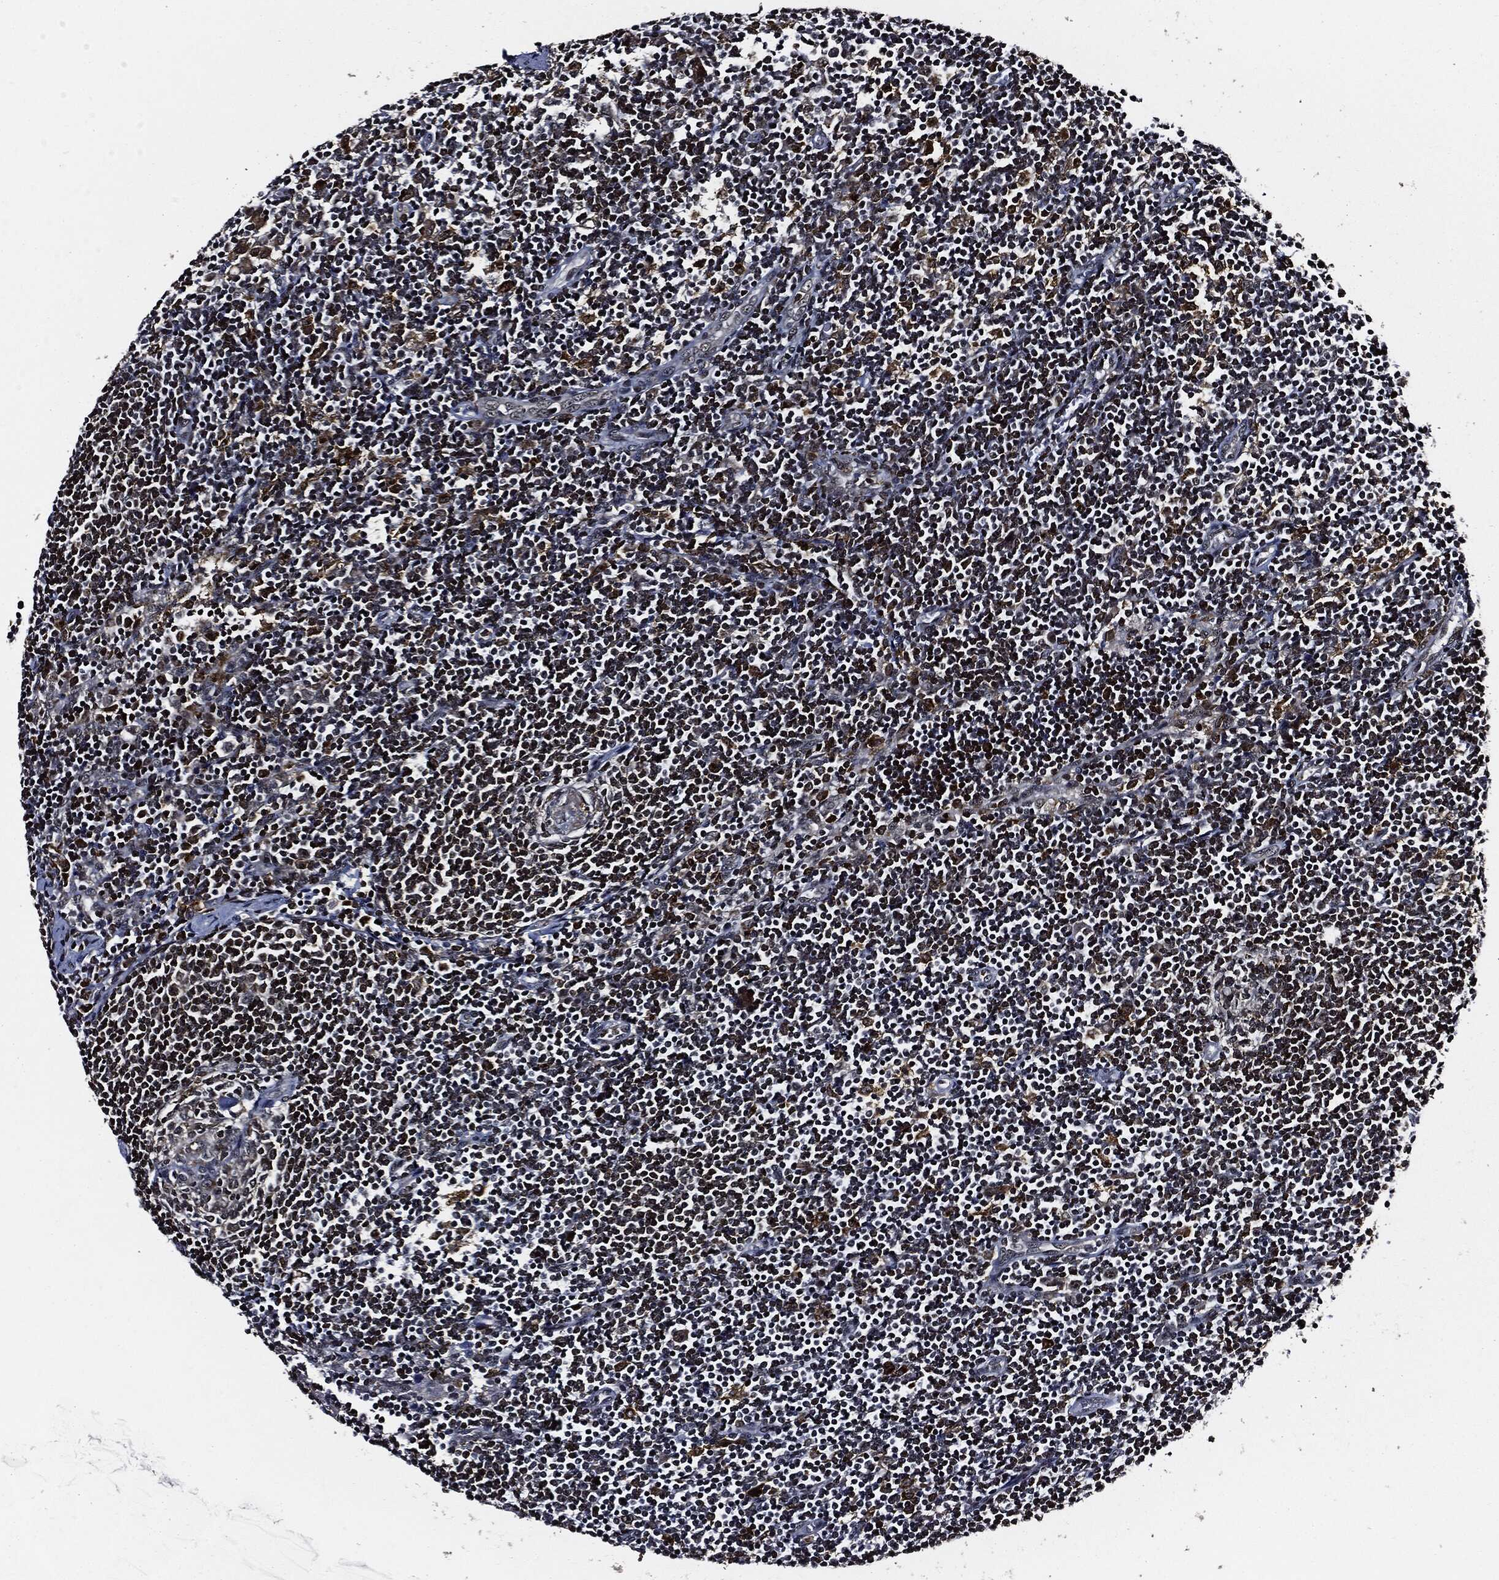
{"staining": {"intensity": "moderate", "quantity": "25%-75%", "location": "cytoplasmic/membranous,nuclear"}, "tissue": "lymph node", "cell_type": "Non-germinal center cells", "image_type": "normal", "snomed": [{"axis": "morphology", "description": "Normal tissue, NOS"}, {"axis": "morphology", "description": "Adenocarcinoma, NOS"}, {"axis": "topography", "description": "Lymph node"}, {"axis": "topography", "description": "Pancreas"}], "caption": "A medium amount of moderate cytoplasmic/membranous,nuclear positivity is identified in about 25%-75% of non-germinal center cells in normal lymph node.", "gene": "SUGT1", "patient": {"sex": "female", "age": 58}}